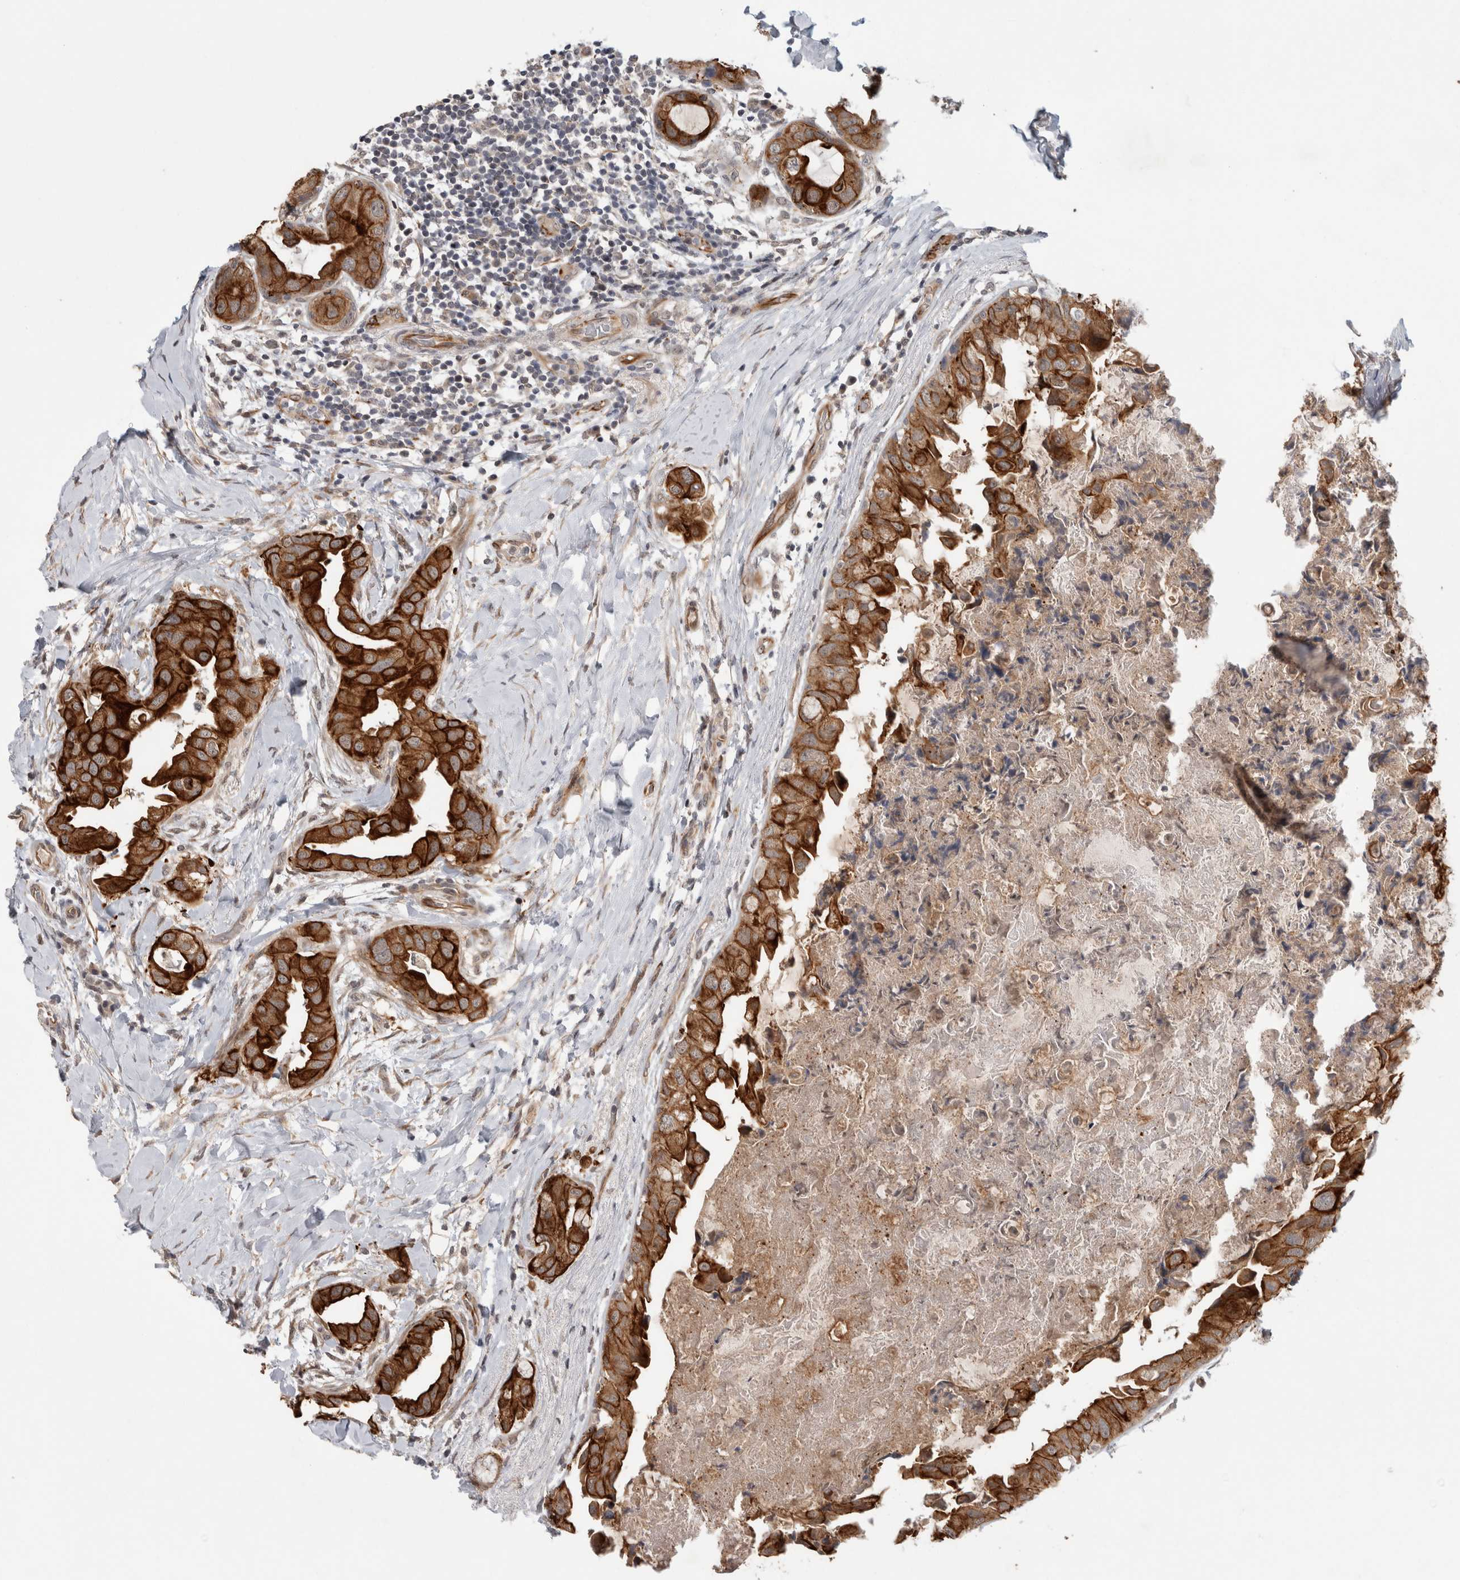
{"staining": {"intensity": "strong", "quantity": ">75%", "location": "cytoplasmic/membranous"}, "tissue": "breast cancer", "cell_type": "Tumor cells", "image_type": "cancer", "snomed": [{"axis": "morphology", "description": "Duct carcinoma"}, {"axis": "topography", "description": "Breast"}], "caption": "Protein expression analysis of breast intraductal carcinoma displays strong cytoplasmic/membranous positivity in approximately >75% of tumor cells. (IHC, brightfield microscopy, high magnification).", "gene": "CRISPLD1", "patient": {"sex": "female", "age": 40}}